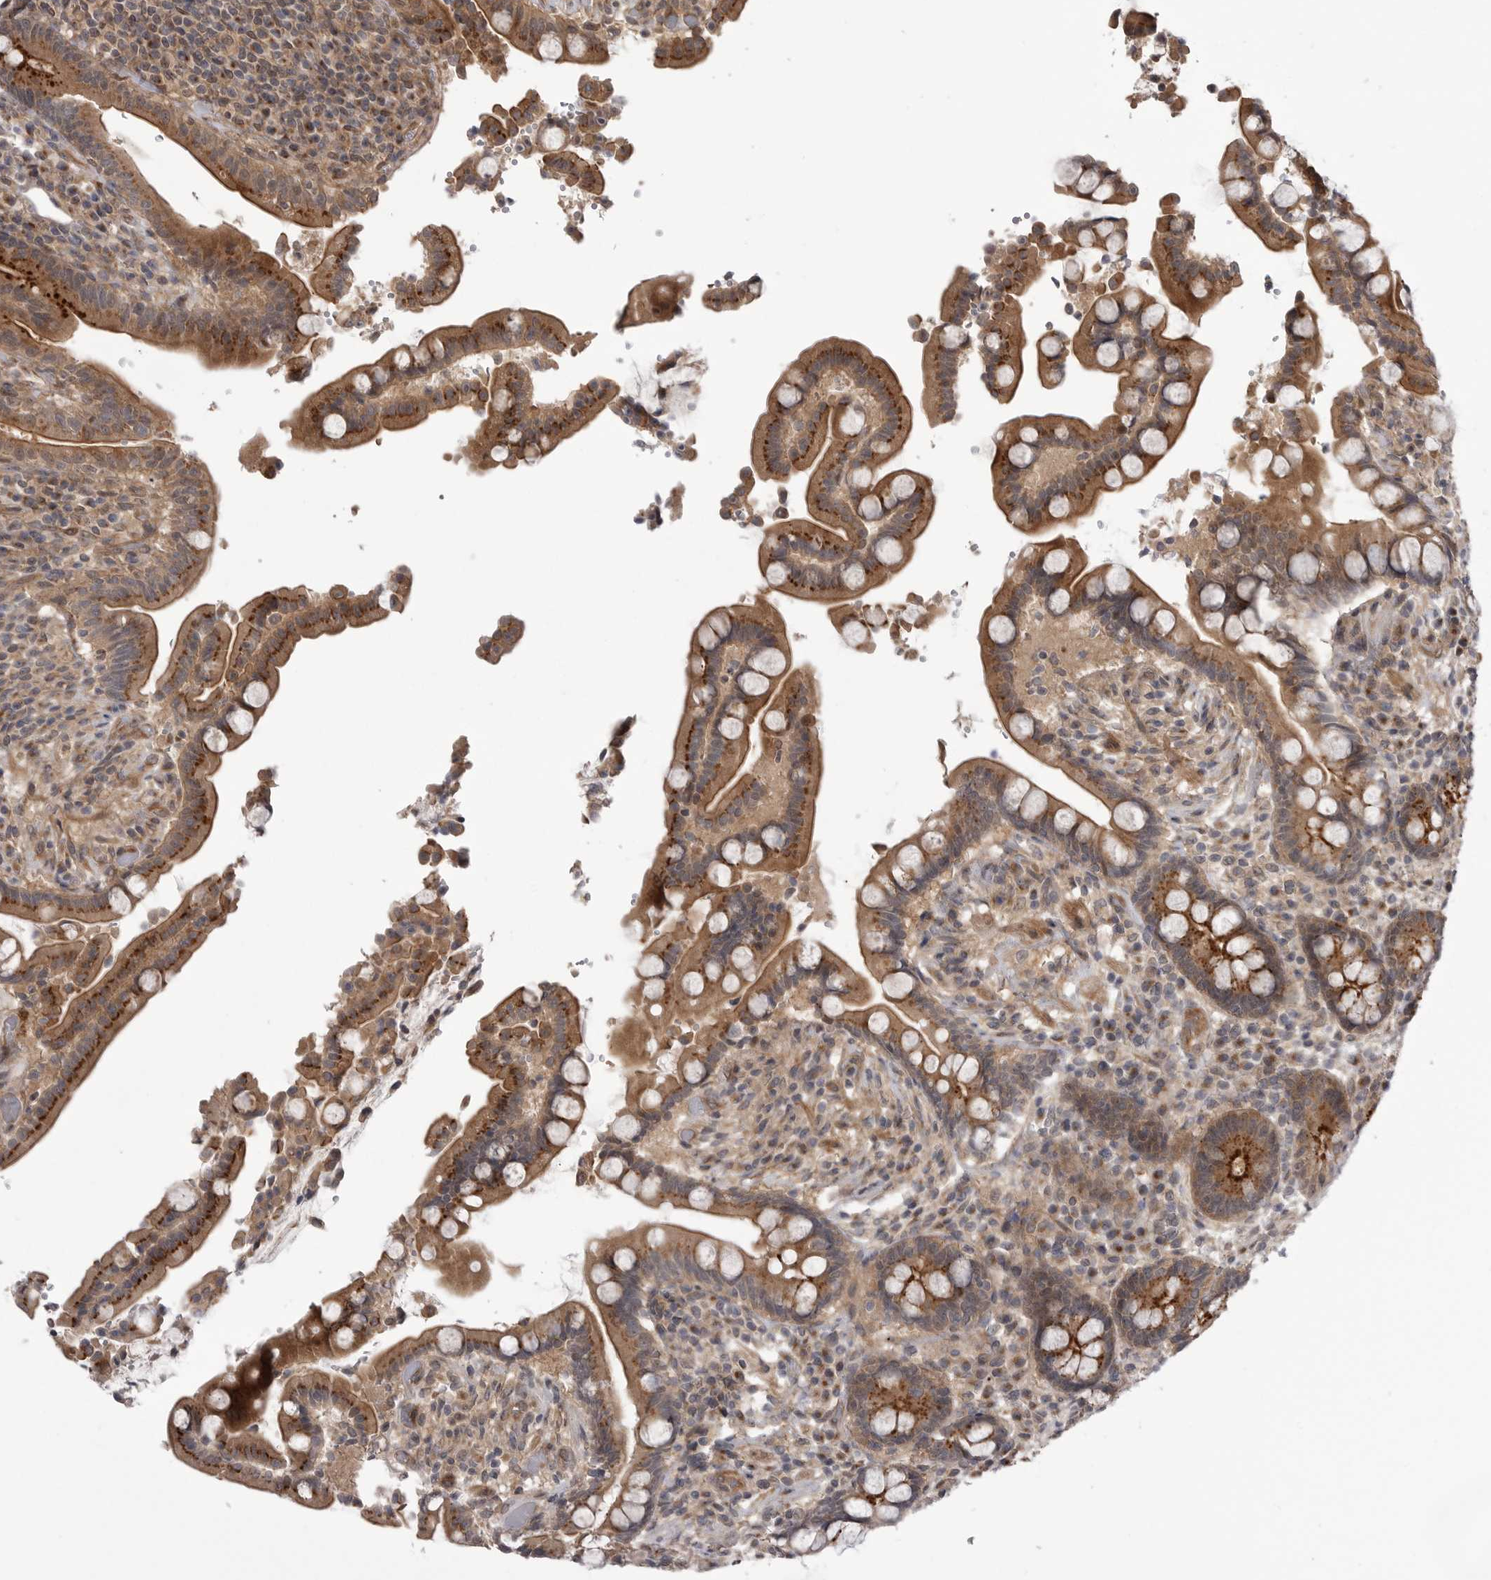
{"staining": {"intensity": "moderate", "quantity": ">75%", "location": "cytoplasmic/membranous"}, "tissue": "colon", "cell_type": "Endothelial cells", "image_type": "normal", "snomed": [{"axis": "morphology", "description": "Normal tissue, NOS"}, {"axis": "topography", "description": "Colon"}], "caption": "Protein positivity by IHC exhibits moderate cytoplasmic/membranous expression in approximately >75% of endothelial cells in normal colon.", "gene": "PDCL", "patient": {"sex": "male", "age": 73}}